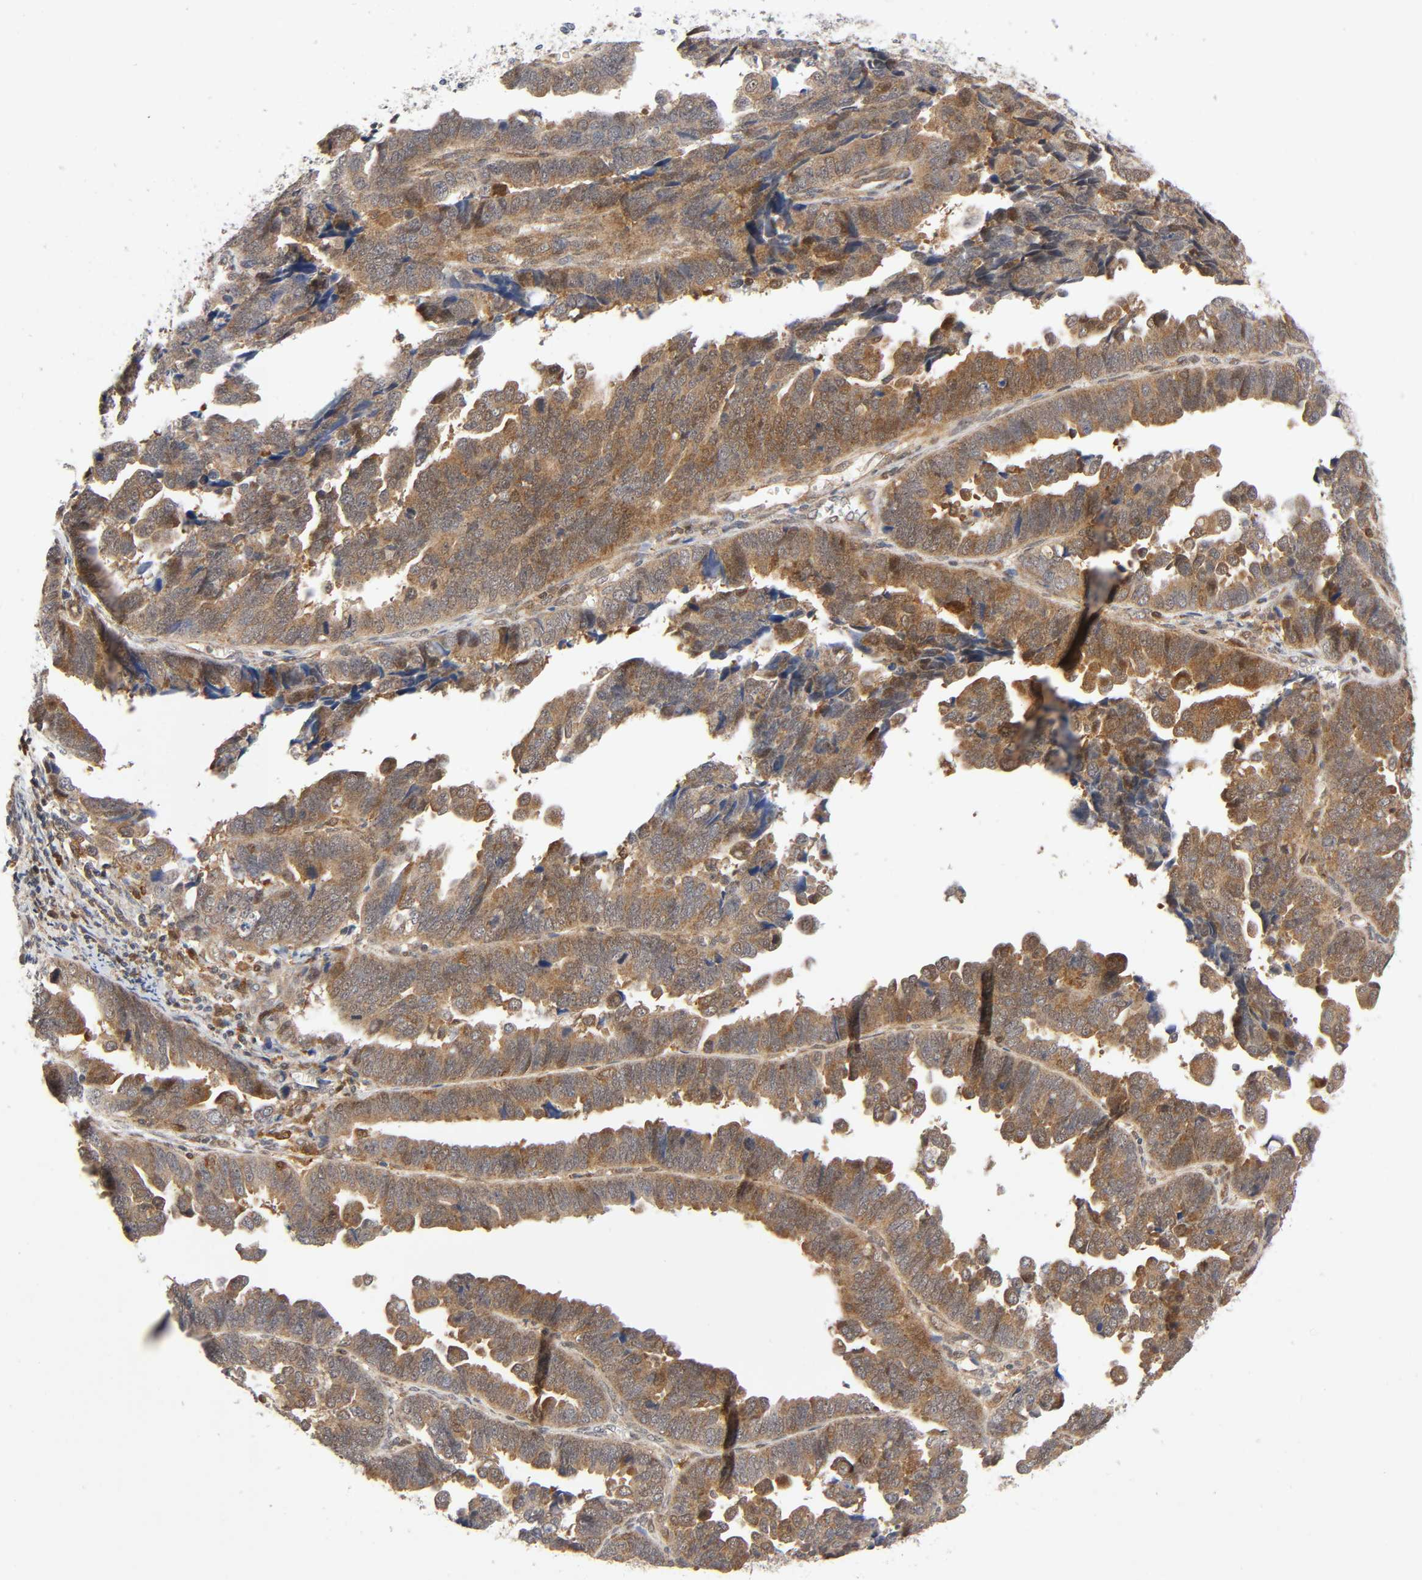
{"staining": {"intensity": "moderate", "quantity": "25%-75%", "location": "cytoplasmic/membranous,nuclear"}, "tissue": "endometrial cancer", "cell_type": "Tumor cells", "image_type": "cancer", "snomed": [{"axis": "morphology", "description": "Adenocarcinoma, NOS"}, {"axis": "topography", "description": "Endometrium"}], "caption": "Endometrial cancer (adenocarcinoma) tissue exhibits moderate cytoplasmic/membranous and nuclear positivity in approximately 25%-75% of tumor cells, visualized by immunohistochemistry.", "gene": "CASP9", "patient": {"sex": "female", "age": 75}}